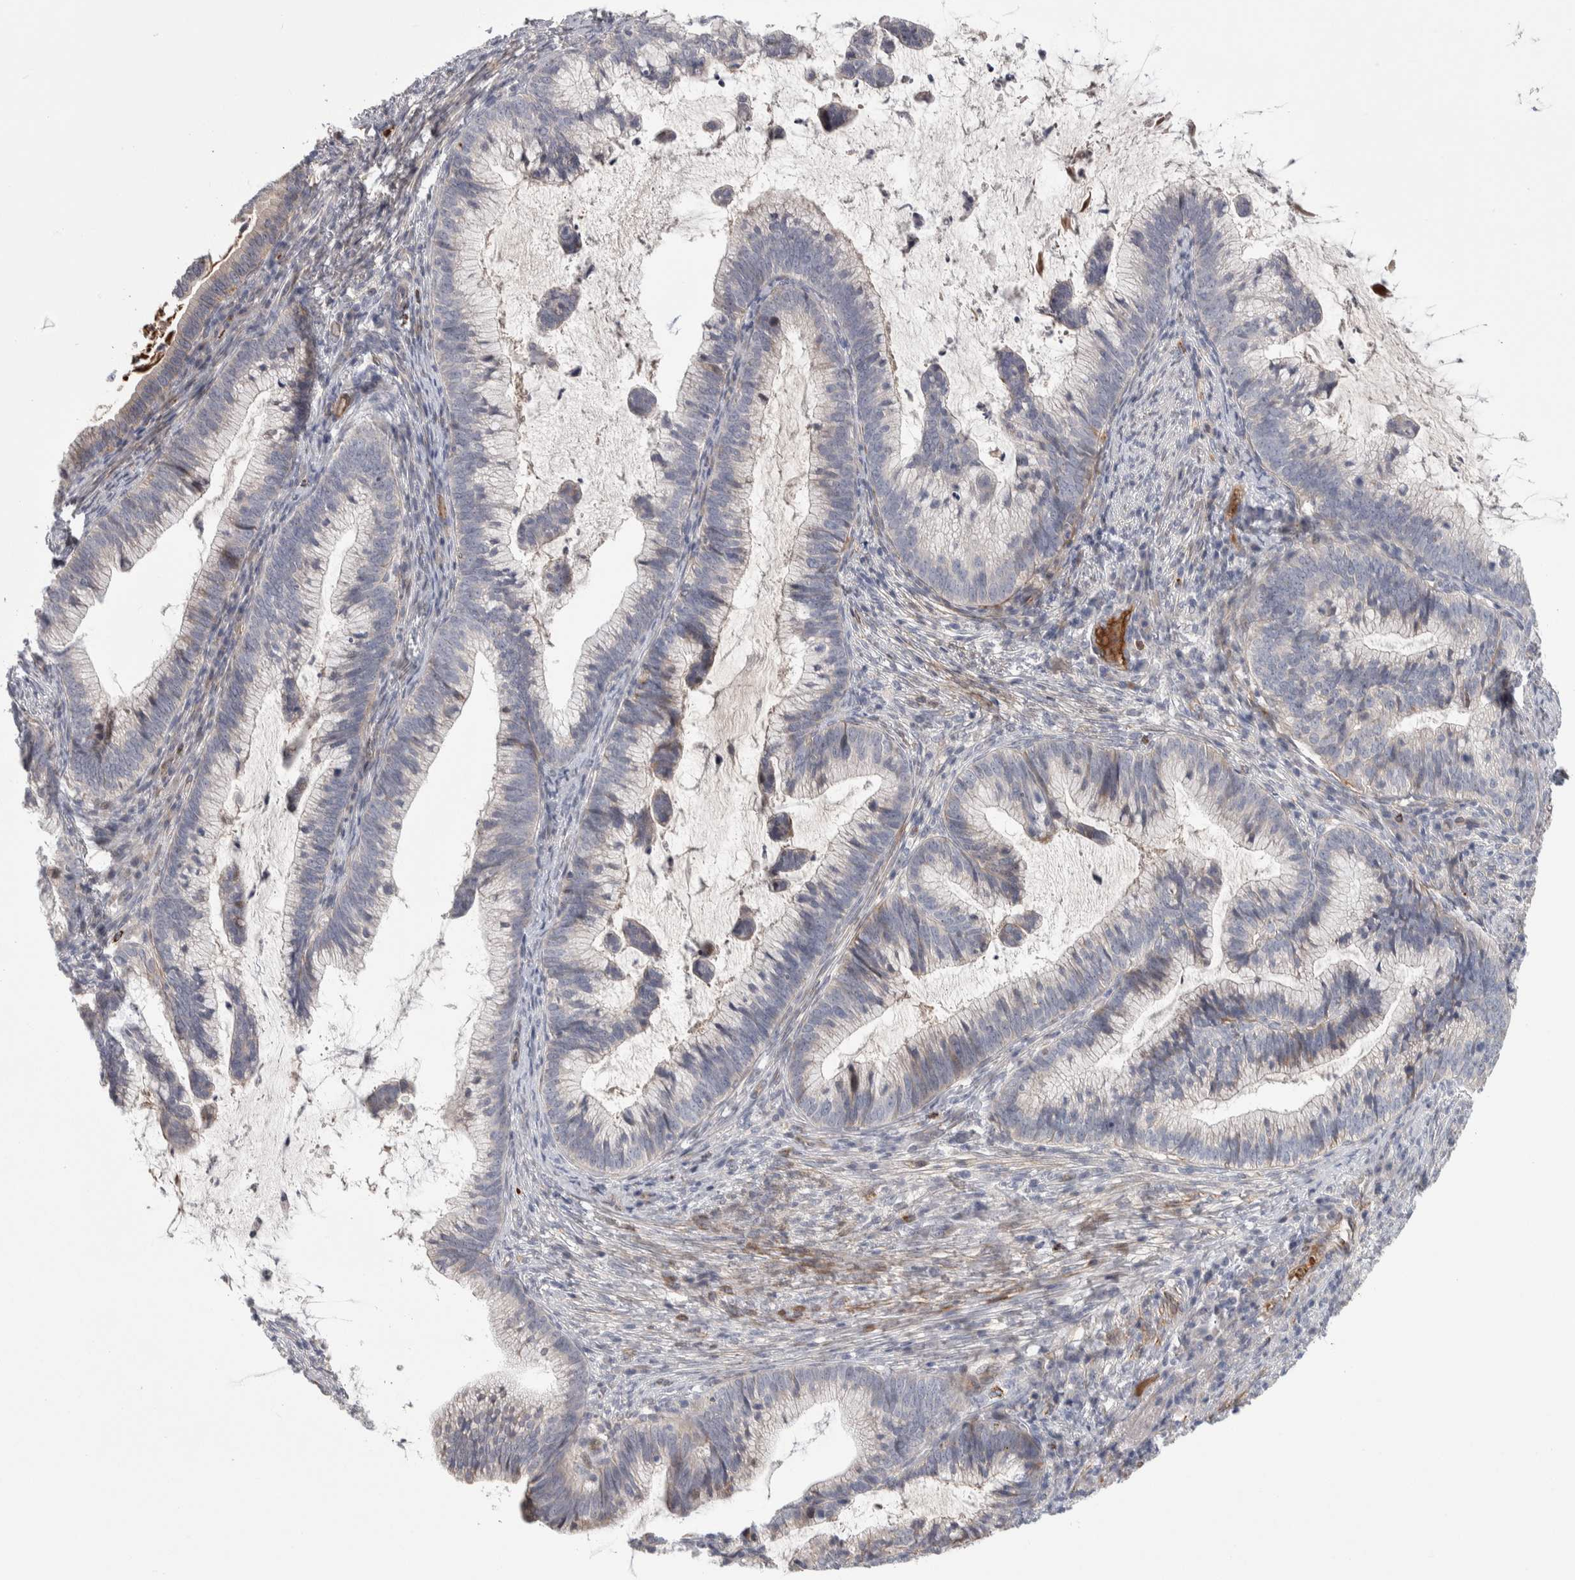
{"staining": {"intensity": "negative", "quantity": "none", "location": "none"}, "tissue": "cervical cancer", "cell_type": "Tumor cells", "image_type": "cancer", "snomed": [{"axis": "morphology", "description": "Adenocarcinoma, NOS"}, {"axis": "topography", "description": "Cervix"}], "caption": "High power microscopy micrograph of an IHC micrograph of cervical adenocarcinoma, revealing no significant positivity in tumor cells.", "gene": "PSMG3", "patient": {"sex": "female", "age": 36}}